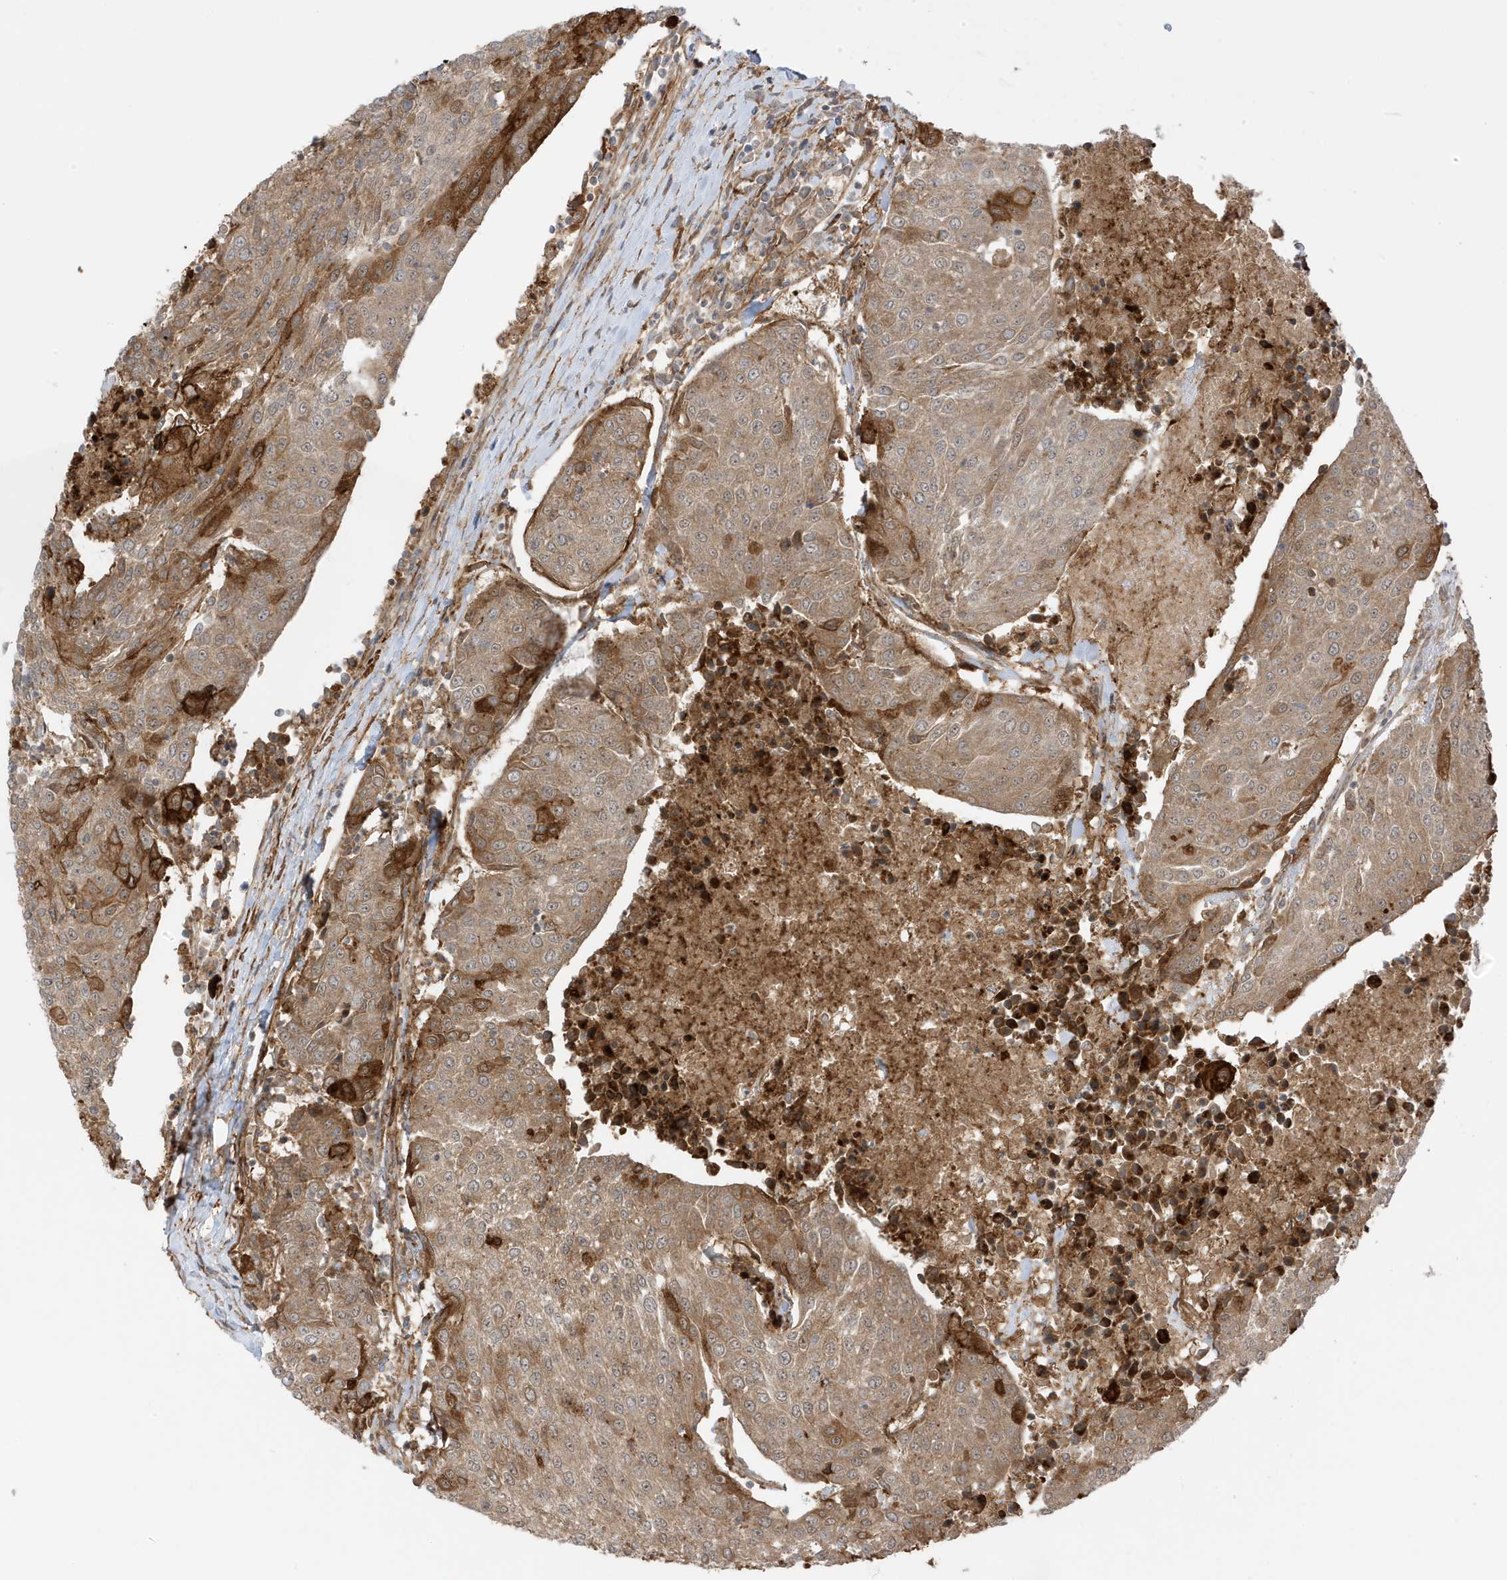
{"staining": {"intensity": "strong", "quantity": "25%-75%", "location": "cytoplasmic/membranous"}, "tissue": "urothelial cancer", "cell_type": "Tumor cells", "image_type": "cancer", "snomed": [{"axis": "morphology", "description": "Urothelial carcinoma, High grade"}, {"axis": "topography", "description": "Urinary bladder"}], "caption": "Protein expression analysis of urothelial carcinoma (high-grade) reveals strong cytoplasmic/membranous expression in approximately 25%-75% of tumor cells.", "gene": "CDC42EP3", "patient": {"sex": "female", "age": 85}}